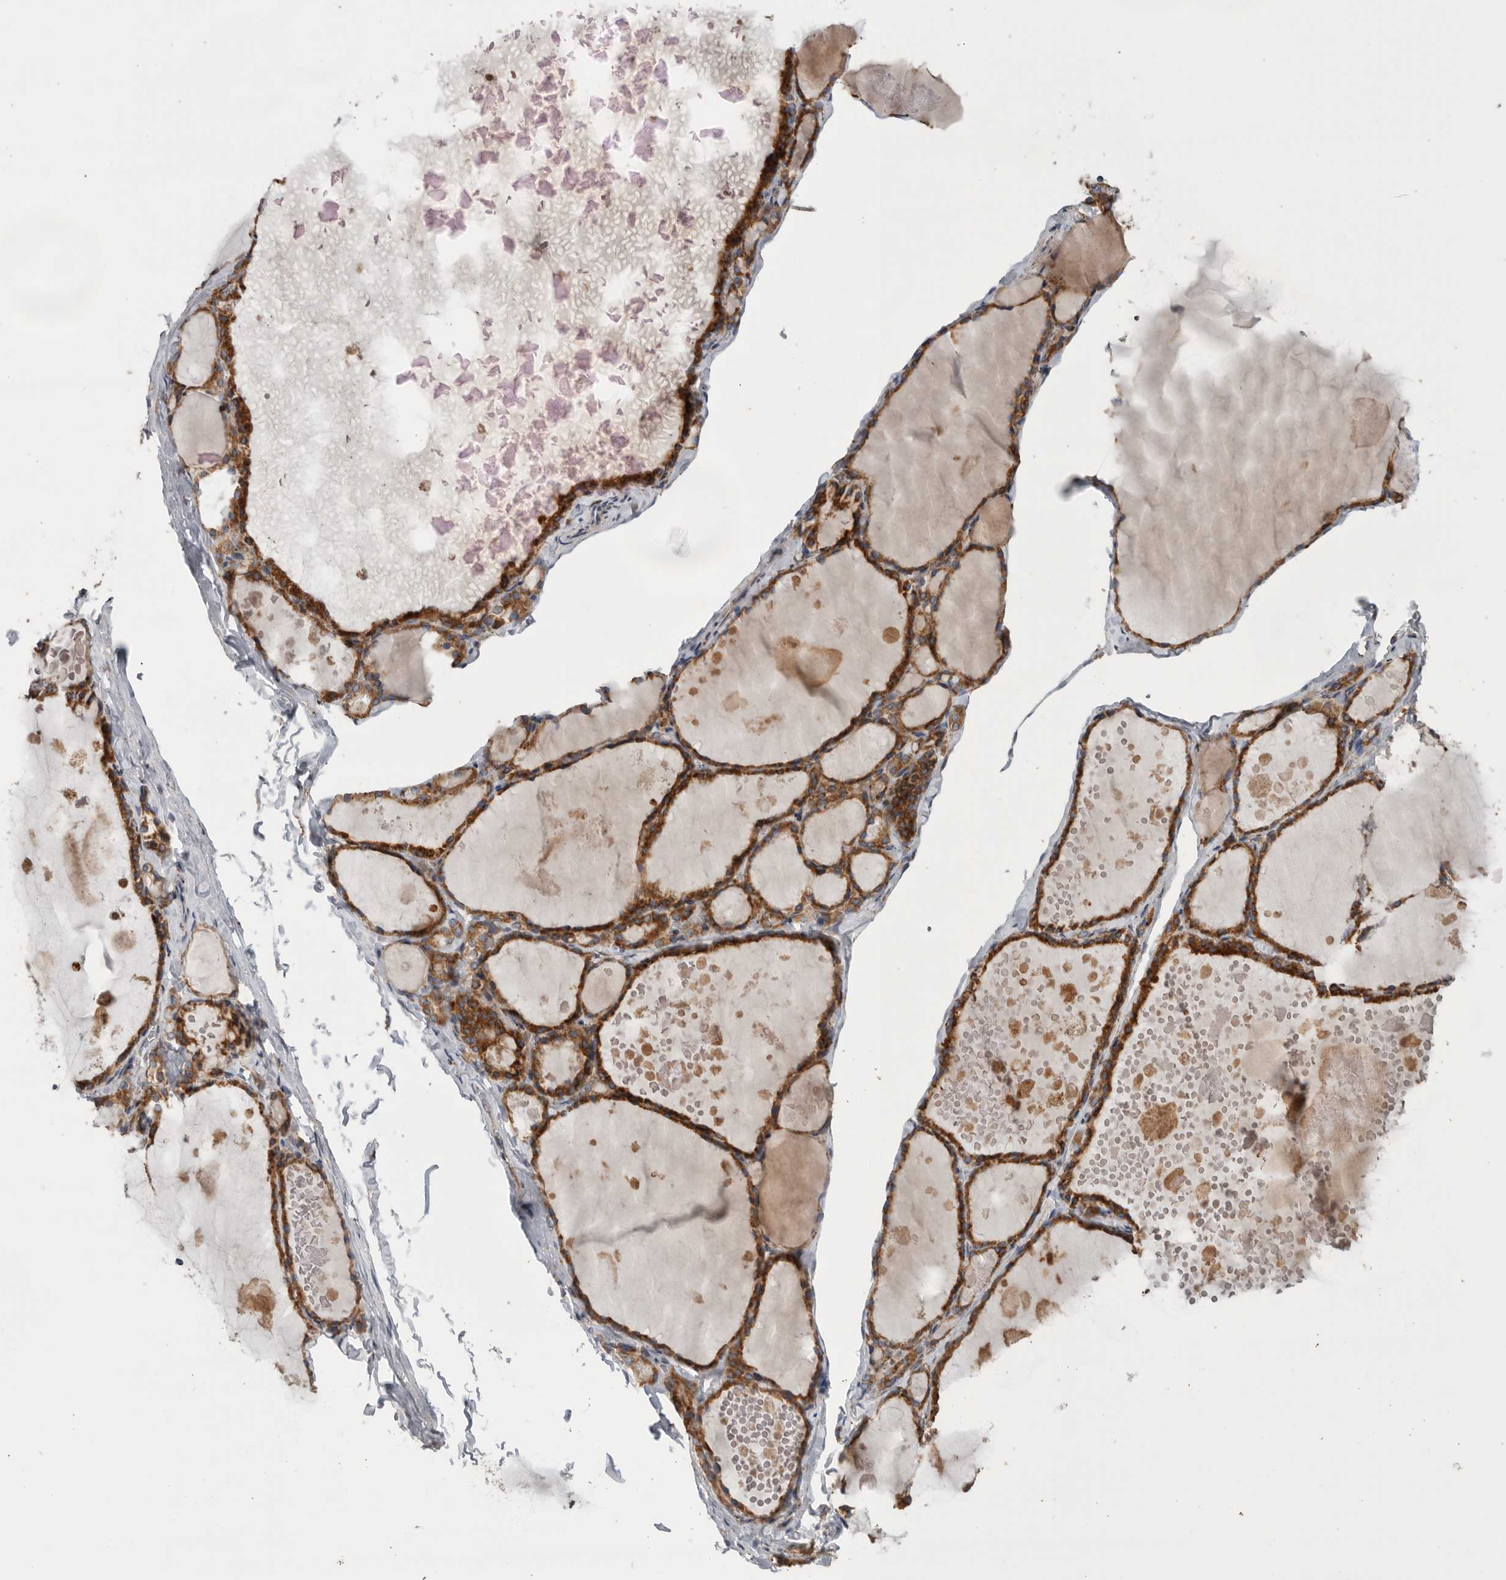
{"staining": {"intensity": "strong", "quantity": ">75%", "location": "cytoplasmic/membranous"}, "tissue": "thyroid gland", "cell_type": "Glandular cells", "image_type": "normal", "snomed": [{"axis": "morphology", "description": "Normal tissue, NOS"}, {"axis": "topography", "description": "Thyroid gland"}], "caption": "IHC of benign thyroid gland displays high levels of strong cytoplasmic/membranous positivity in about >75% of glandular cells. The staining was performed using DAB to visualize the protein expression in brown, while the nuclei were stained in blue with hematoxylin (Magnification: 20x).", "gene": "GANAB", "patient": {"sex": "male", "age": 56}}